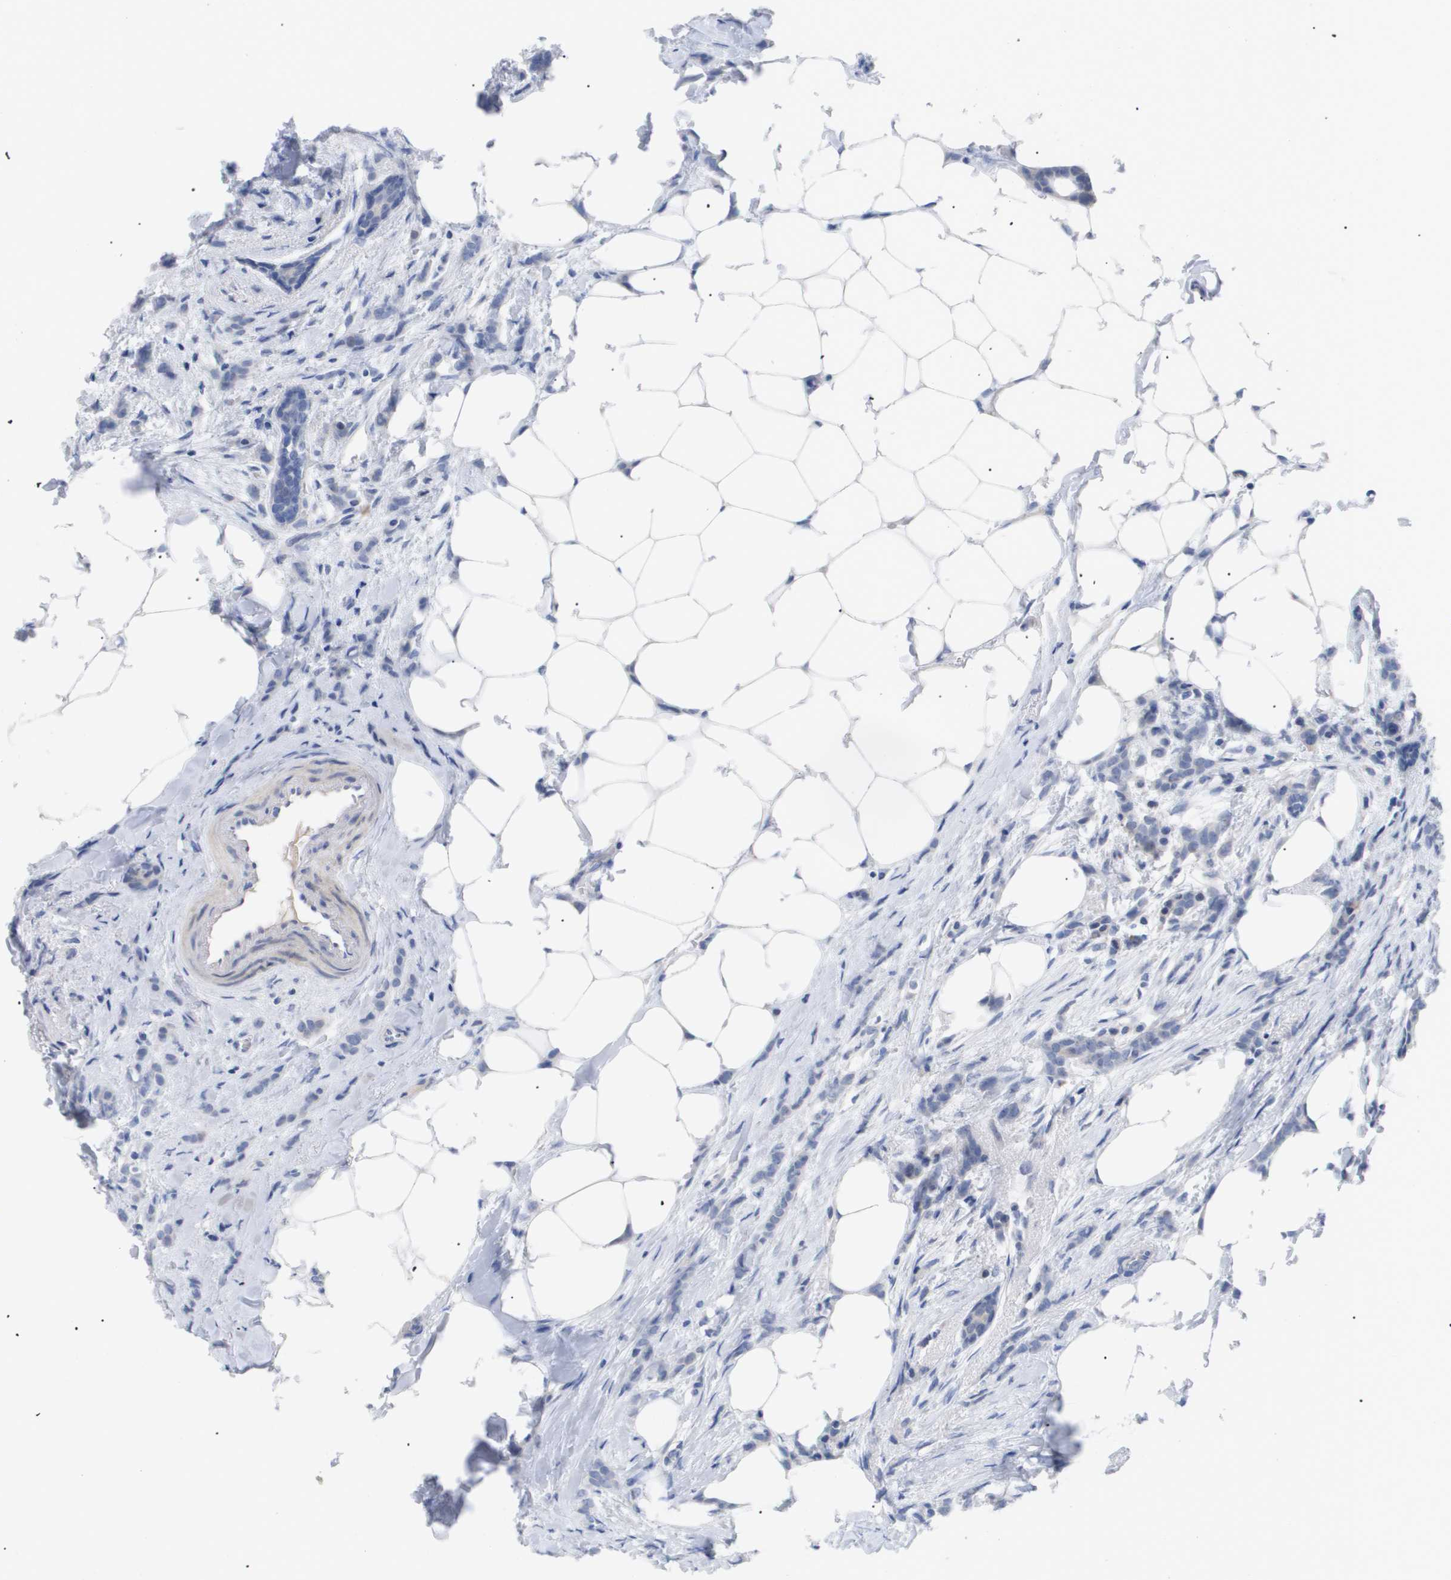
{"staining": {"intensity": "negative", "quantity": "none", "location": "none"}, "tissue": "breast cancer", "cell_type": "Tumor cells", "image_type": "cancer", "snomed": [{"axis": "morphology", "description": "Lobular carcinoma, in situ"}, {"axis": "morphology", "description": "Lobular carcinoma"}, {"axis": "topography", "description": "Breast"}], "caption": "Human breast lobular carcinoma stained for a protein using IHC exhibits no staining in tumor cells.", "gene": "CAV3", "patient": {"sex": "female", "age": 41}}